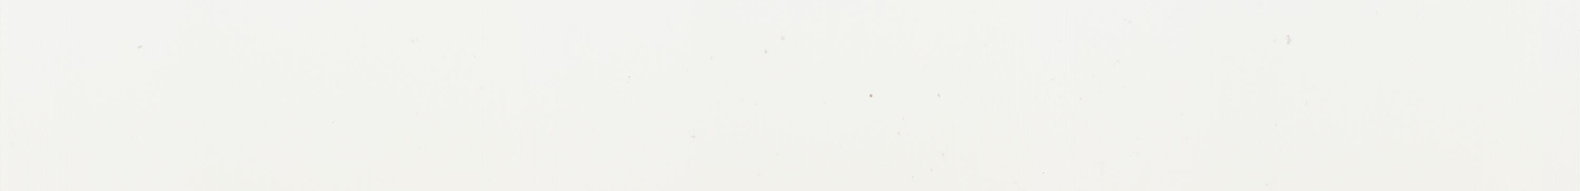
{"staining": {"intensity": "moderate", "quantity": ">75%", "location": "cytoplasmic/membranous"}, "tissue": "breast", "cell_type": "Glandular cells", "image_type": "normal", "snomed": [{"axis": "morphology", "description": "Normal tissue, NOS"}, {"axis": "morphology", "description": "Fibrosis, NOS"}, {"axis": "topography", "description": "Breast"}], "caption": "This micrograph reveals IHC staining of benign human breast, with medium moderate cytoplasmic/membranous positivity in approximately >75% of glandular cells.", "gene": "RIBC2", "patient": {"sex": "female", "age": 39}}